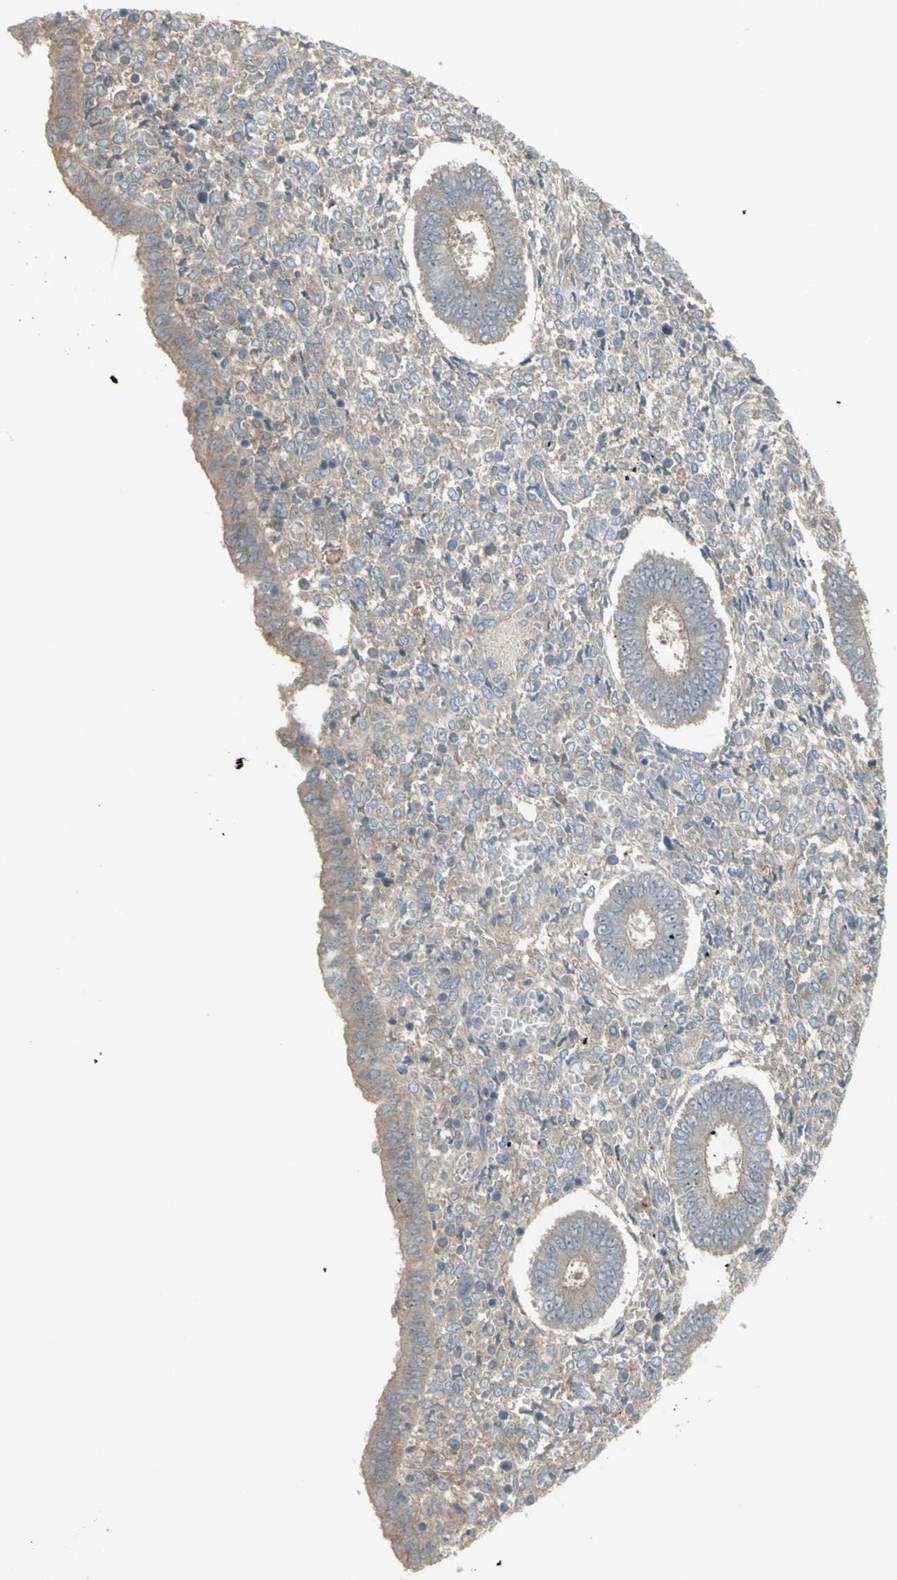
{"staining": {"intensity": "weak", "quantity": "25%-75%", "location": "cytoplasmic/membranous"}, "tissue": "endometrium", "cell_type": "Cells in endometrial stroma", "image_type": "normal", "snomed": [{"axis": "morphology", "description": "Normal tissue, NOS"}, {"axis": "topography", "description": "Endometrium"}], "caption": "Immunohistochemical staining of benign human endometrium exhibits 25%-75% levels of weak cytoplasmic/membranous protein positivity in approximately 25%-75% of cells in endometrial stroma.", "gene": "ATRN", "patient": {"sex": "female", "age": 35}}